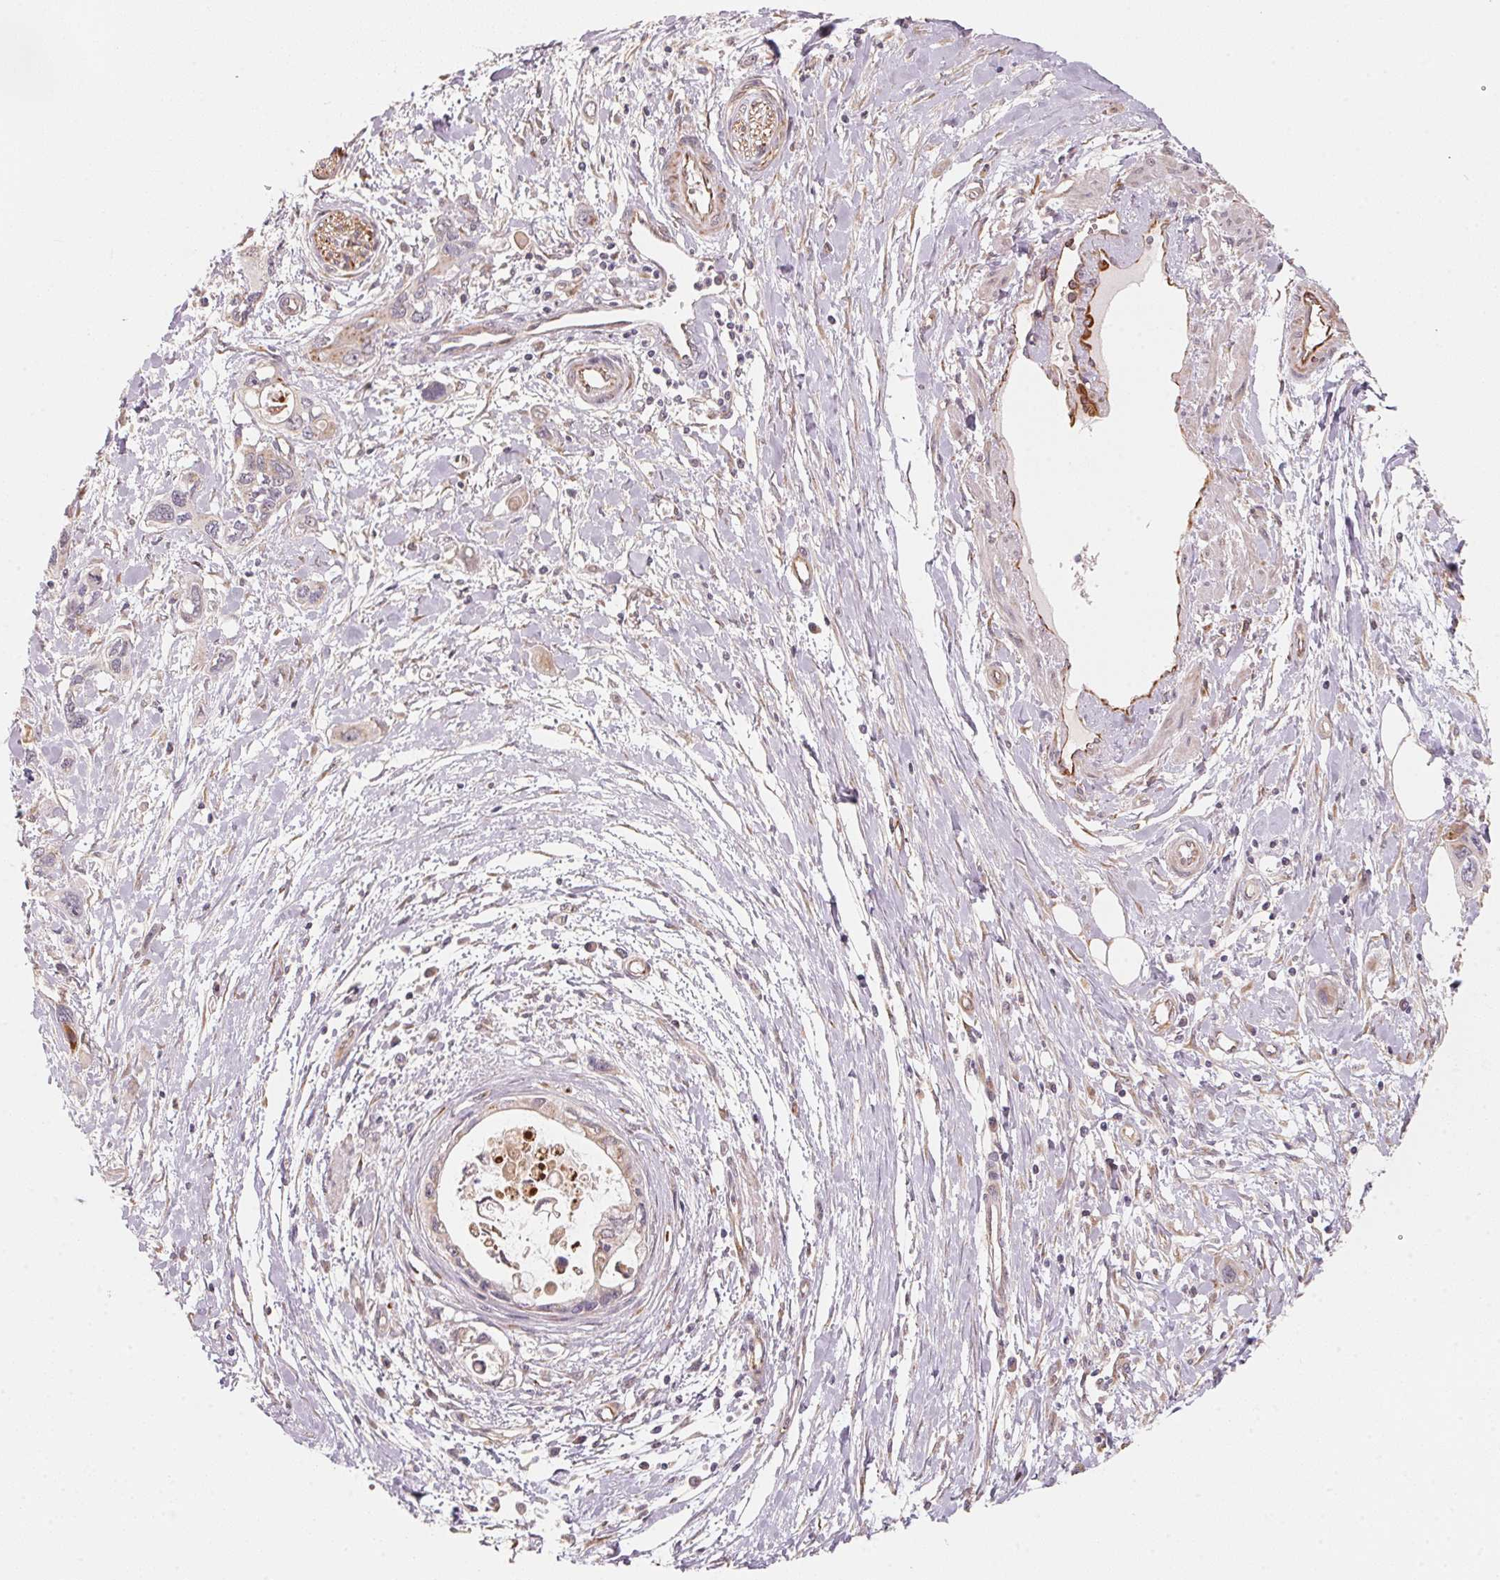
{"staining": {"intensity": "weak", "quantity": "<25%", "location": "cytoplasmic/membranous"}, "tissue": "pancreatic cancer", "cell_type": "Tumor cells", "image_type": "cancer", "snomed": [{"axis": "morphology", "description": "Adenocarcinoma, NOS"}, {"axis": "topography", "description": "Pancreas"}], "caption": "This photomicrograph is of pancreatic cancer (adenocarcinoma) stained with immunohistochemistry (IHC) to label a protein in brown with the nuclei are counter-stained blue. There is no staining in tumor cells.", "gene": "TSPAN12", "patient": {"sex": "male", "age": 60}}